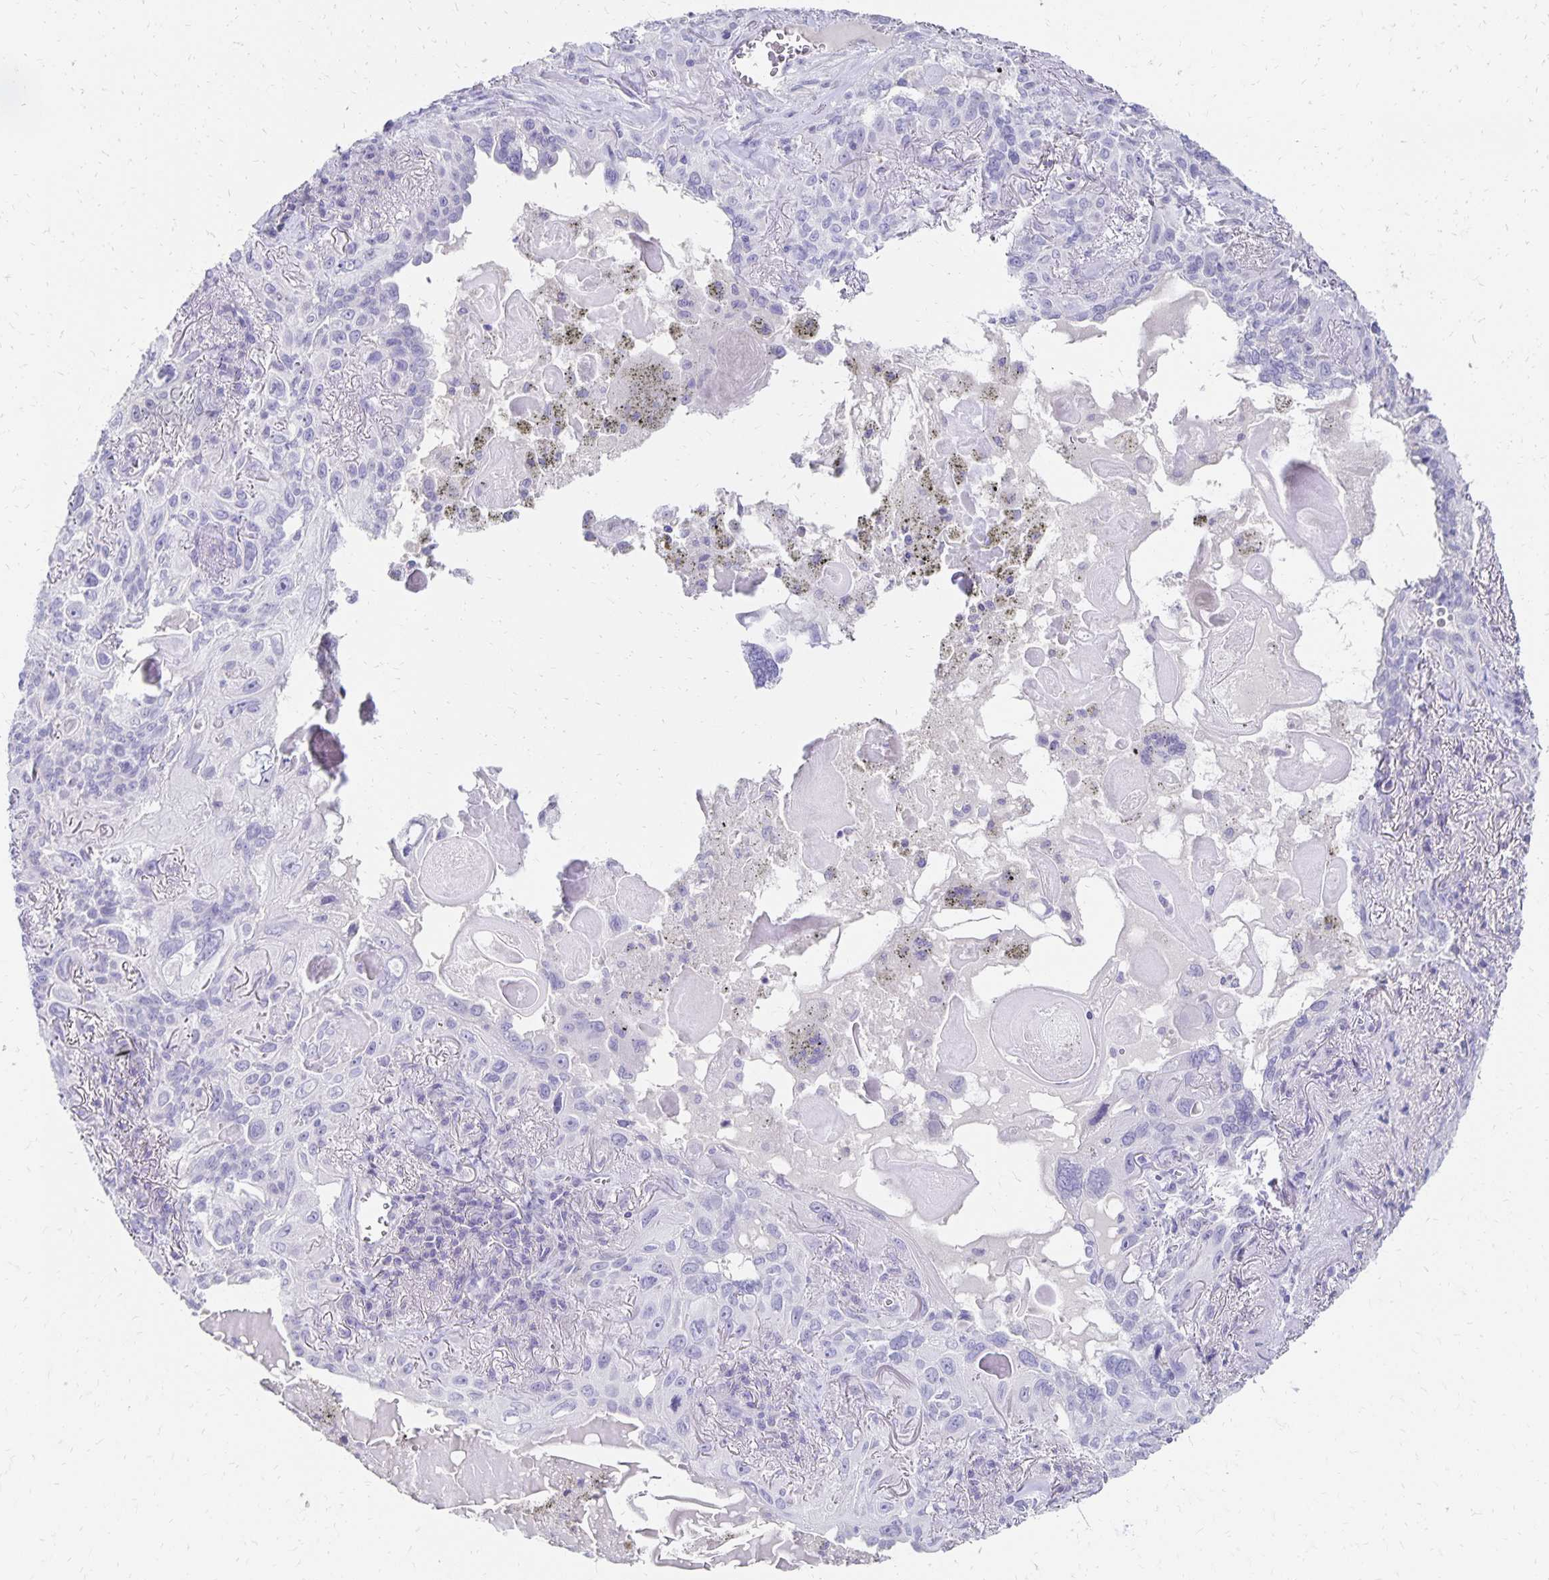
{"staining": {"intensity": "negative", "quantity": "none", "location": "none"}, "tissue": "lung cancer", "cell_type": "Tumor cells", "image_type": "cancer", "snomed": [{"axis": "morphology", "description": "Squamous cell carcinoma, NOS"}, {"axis": "topography", "description": "Lung"}], "caption": "An immunohistochemistry (IHC) image of squamous cell carcinoma (lung) is shown. There is no staining in tumor cells of squamous cell carcinoma (lung).", "gene": "DYNLT4", "patient": {"sex": "male", "age": 79}}